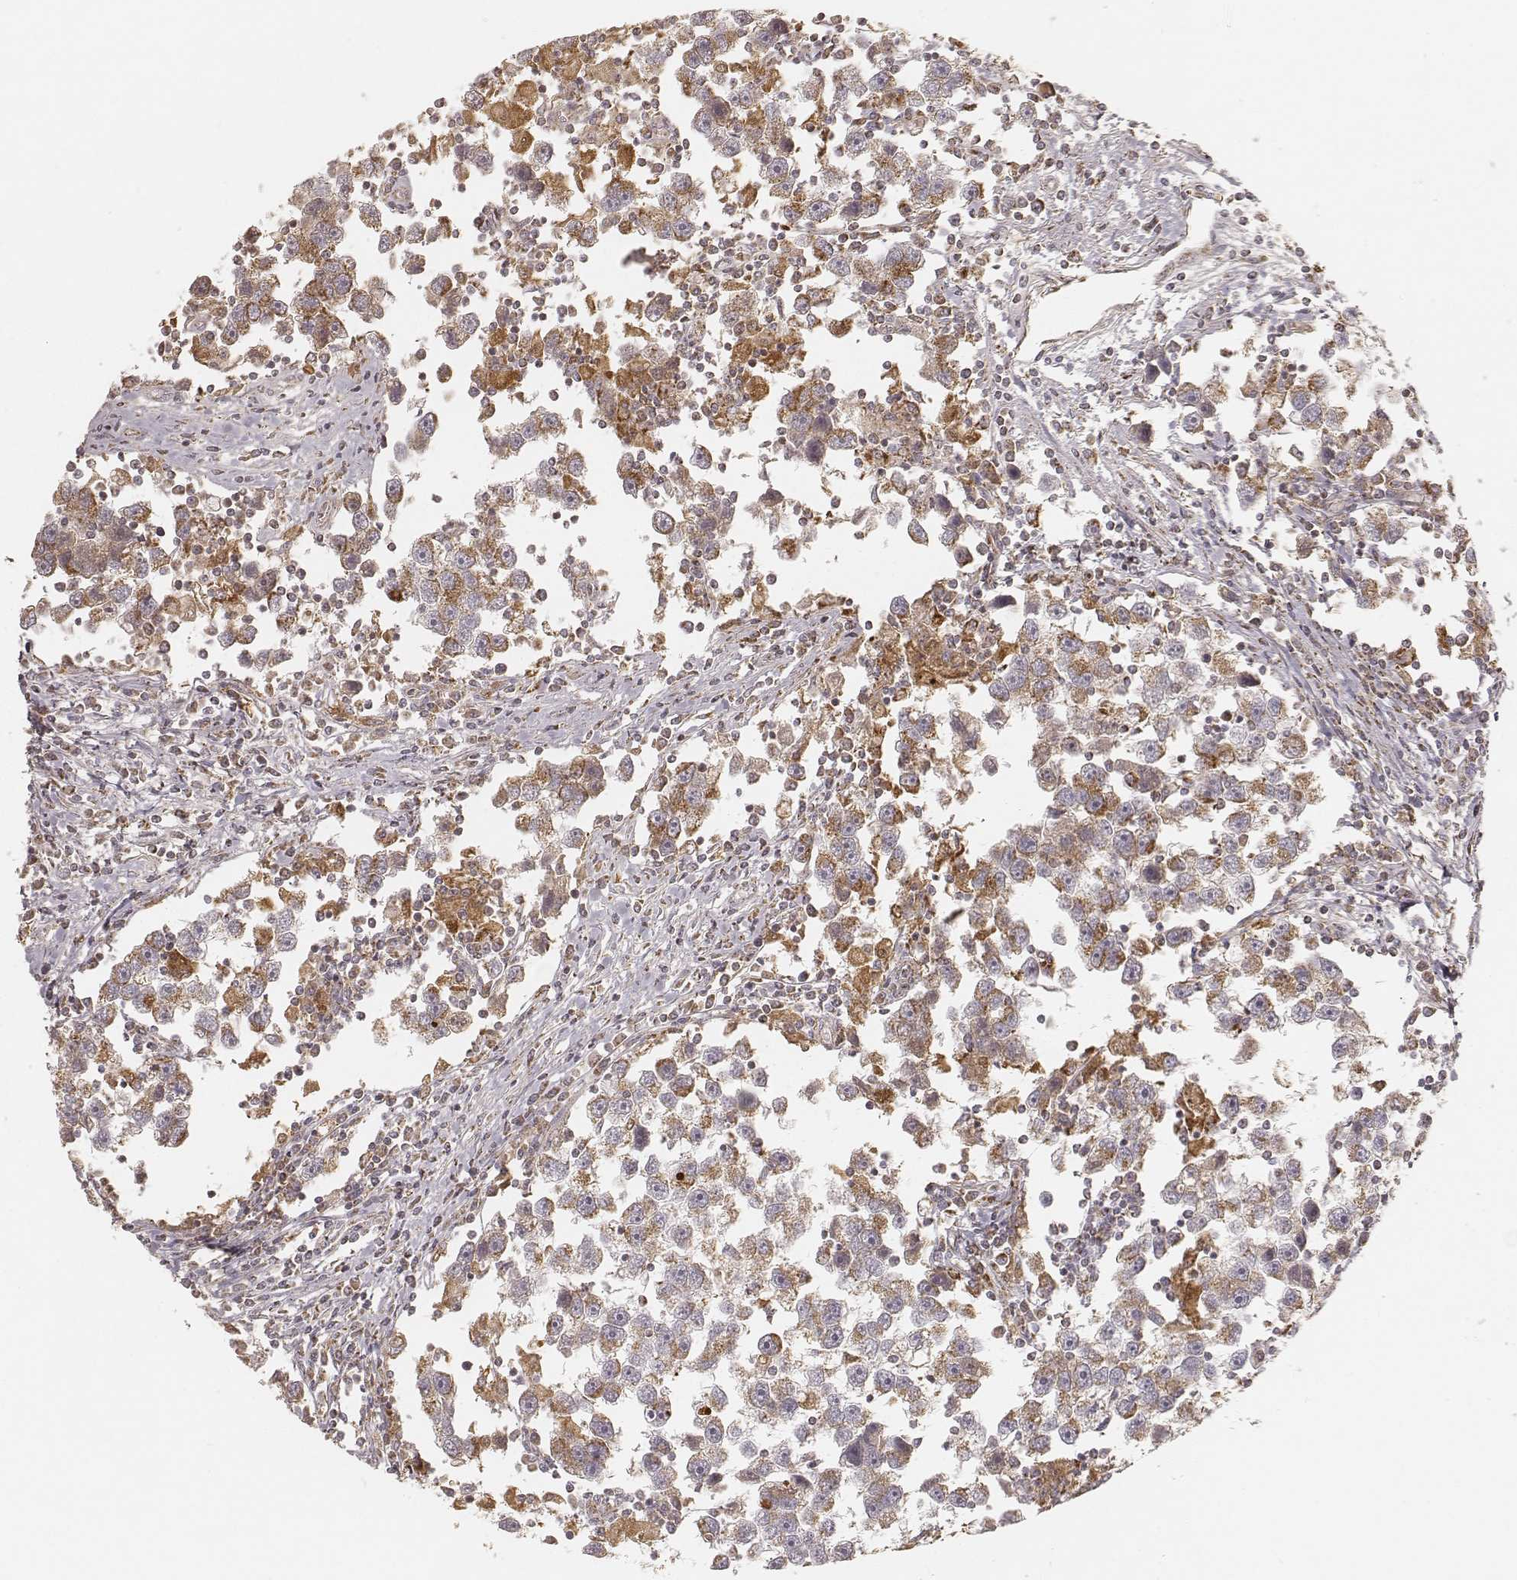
{"staining": {"intensity": "moderate", "quantity": ">75%", "location": "cytoplasmic/membranous"}, "tissue": "testis cancer", "cell_type": "Tumor cells", "image_type": "cancer", "snomed": [{"axis": "morphology", "description": "Seminoma, NOS"}, {"axis": "topography", "description": "Testis"}], "caption": "Protein expression analysis of testis cancer (seminoma) exhibits moderate cytoplasmic/membranous positivity in approximately >75% of tumor cells.", "gene": "CS", "patient": {"sex": "male", "age": 30}}